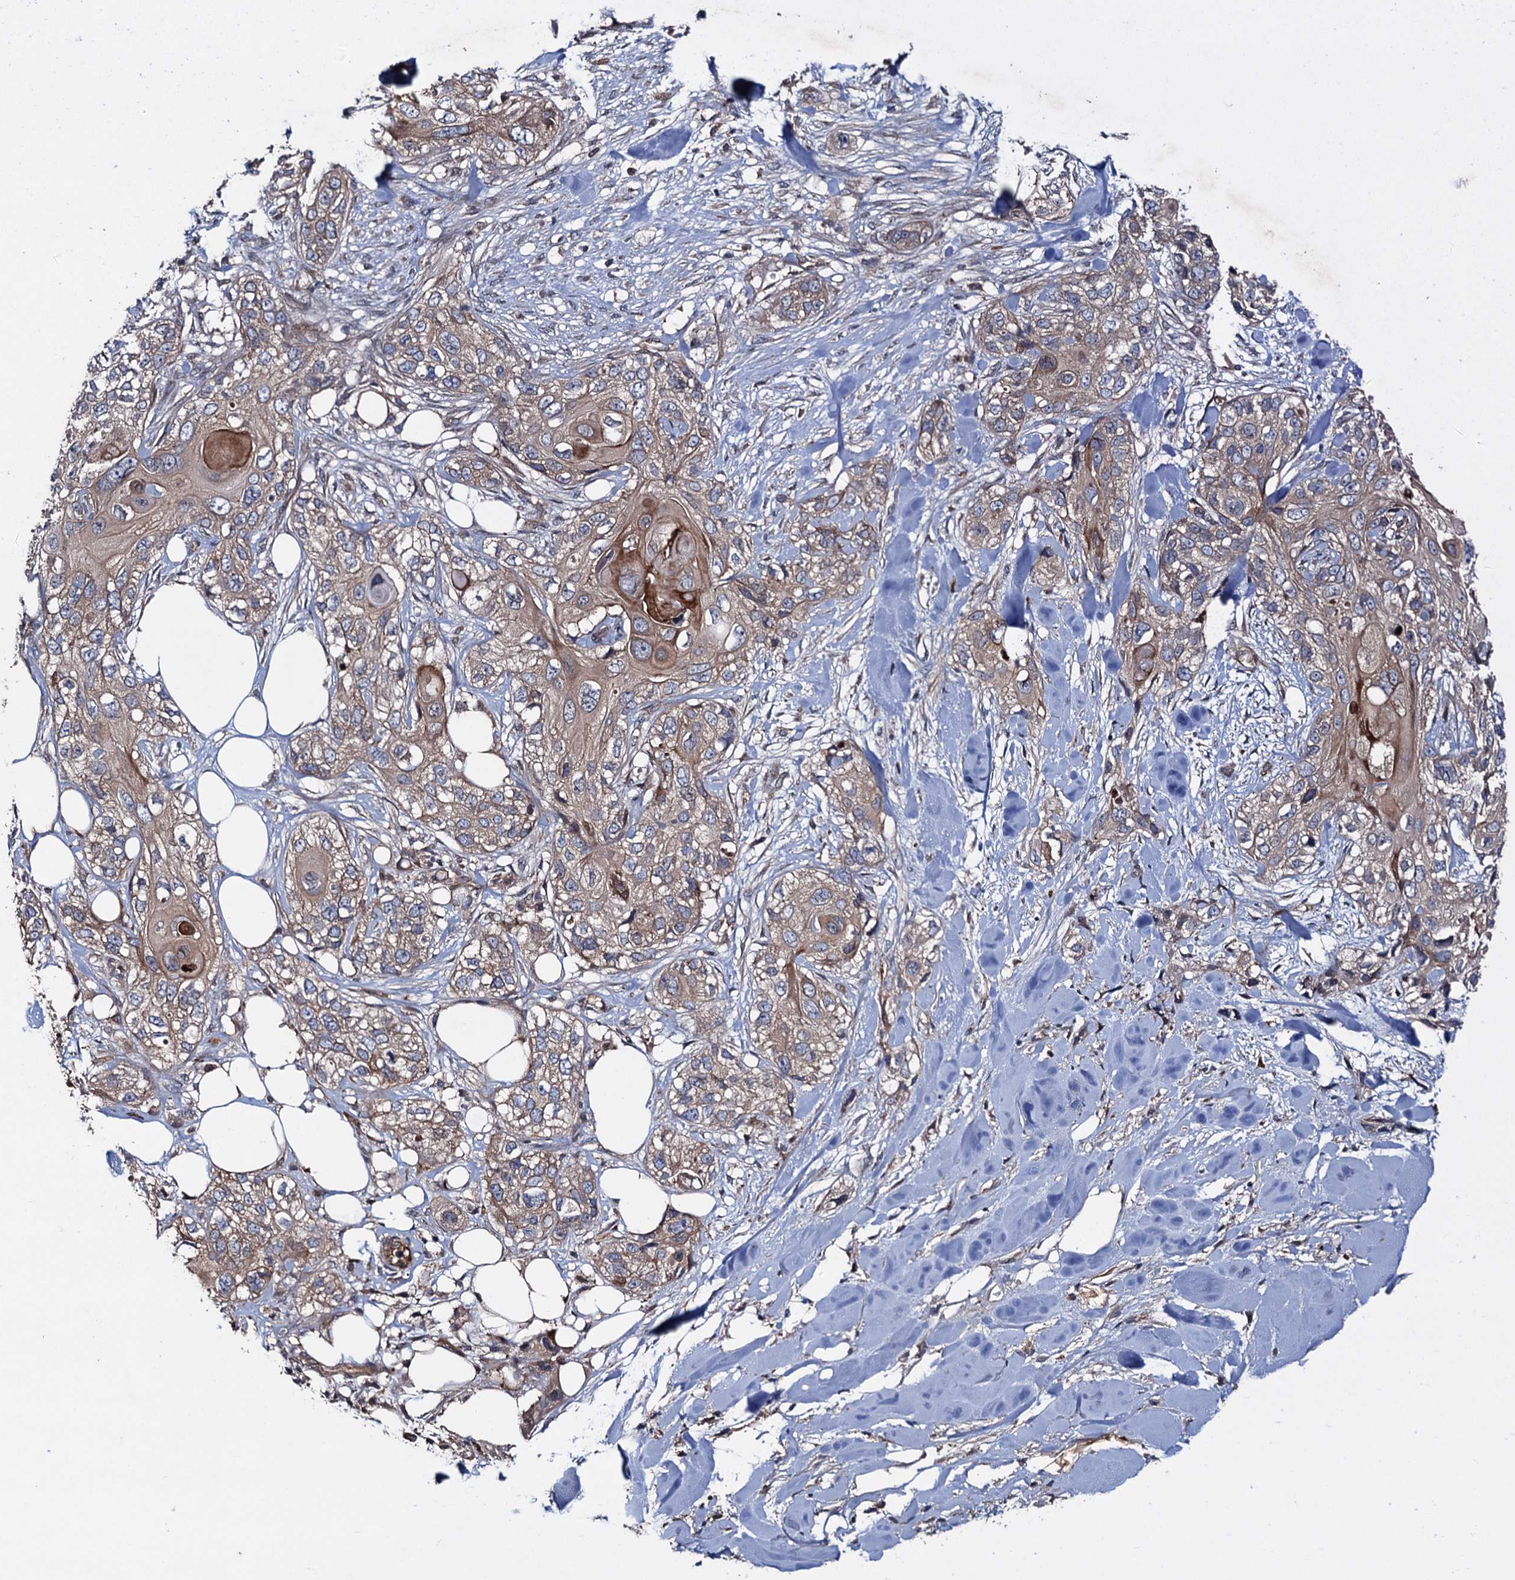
{"staining": {"intensity": "moderate", "quantity": "<25%", "location": "cytoplasmic/membranous"}, "tissue": "skin cancer", "cell_type": "Tumor cells", "image_type": "cancer", "snomed": [{"axis": "morphology", "description": "Normal tissue, NOS"}, {"axis": "morphology", "description": "Squamous cell carcinoma, NOS"}, {"axis": "topography", "description": "Skin"}], "caption": "Immunohistochemistry (IHC) micrograph of neoplastic tissue: skin cancer stained using immunohistochemistry (IHC) displays low levels of moderate protein expression localized specifically in the cytoplasmic/membranous of tumor cells, appearing as a cytoplasmic/membranous brown color.", "gene": "RHOBTB1", "patient": {"sex": "male", "age": 72}}